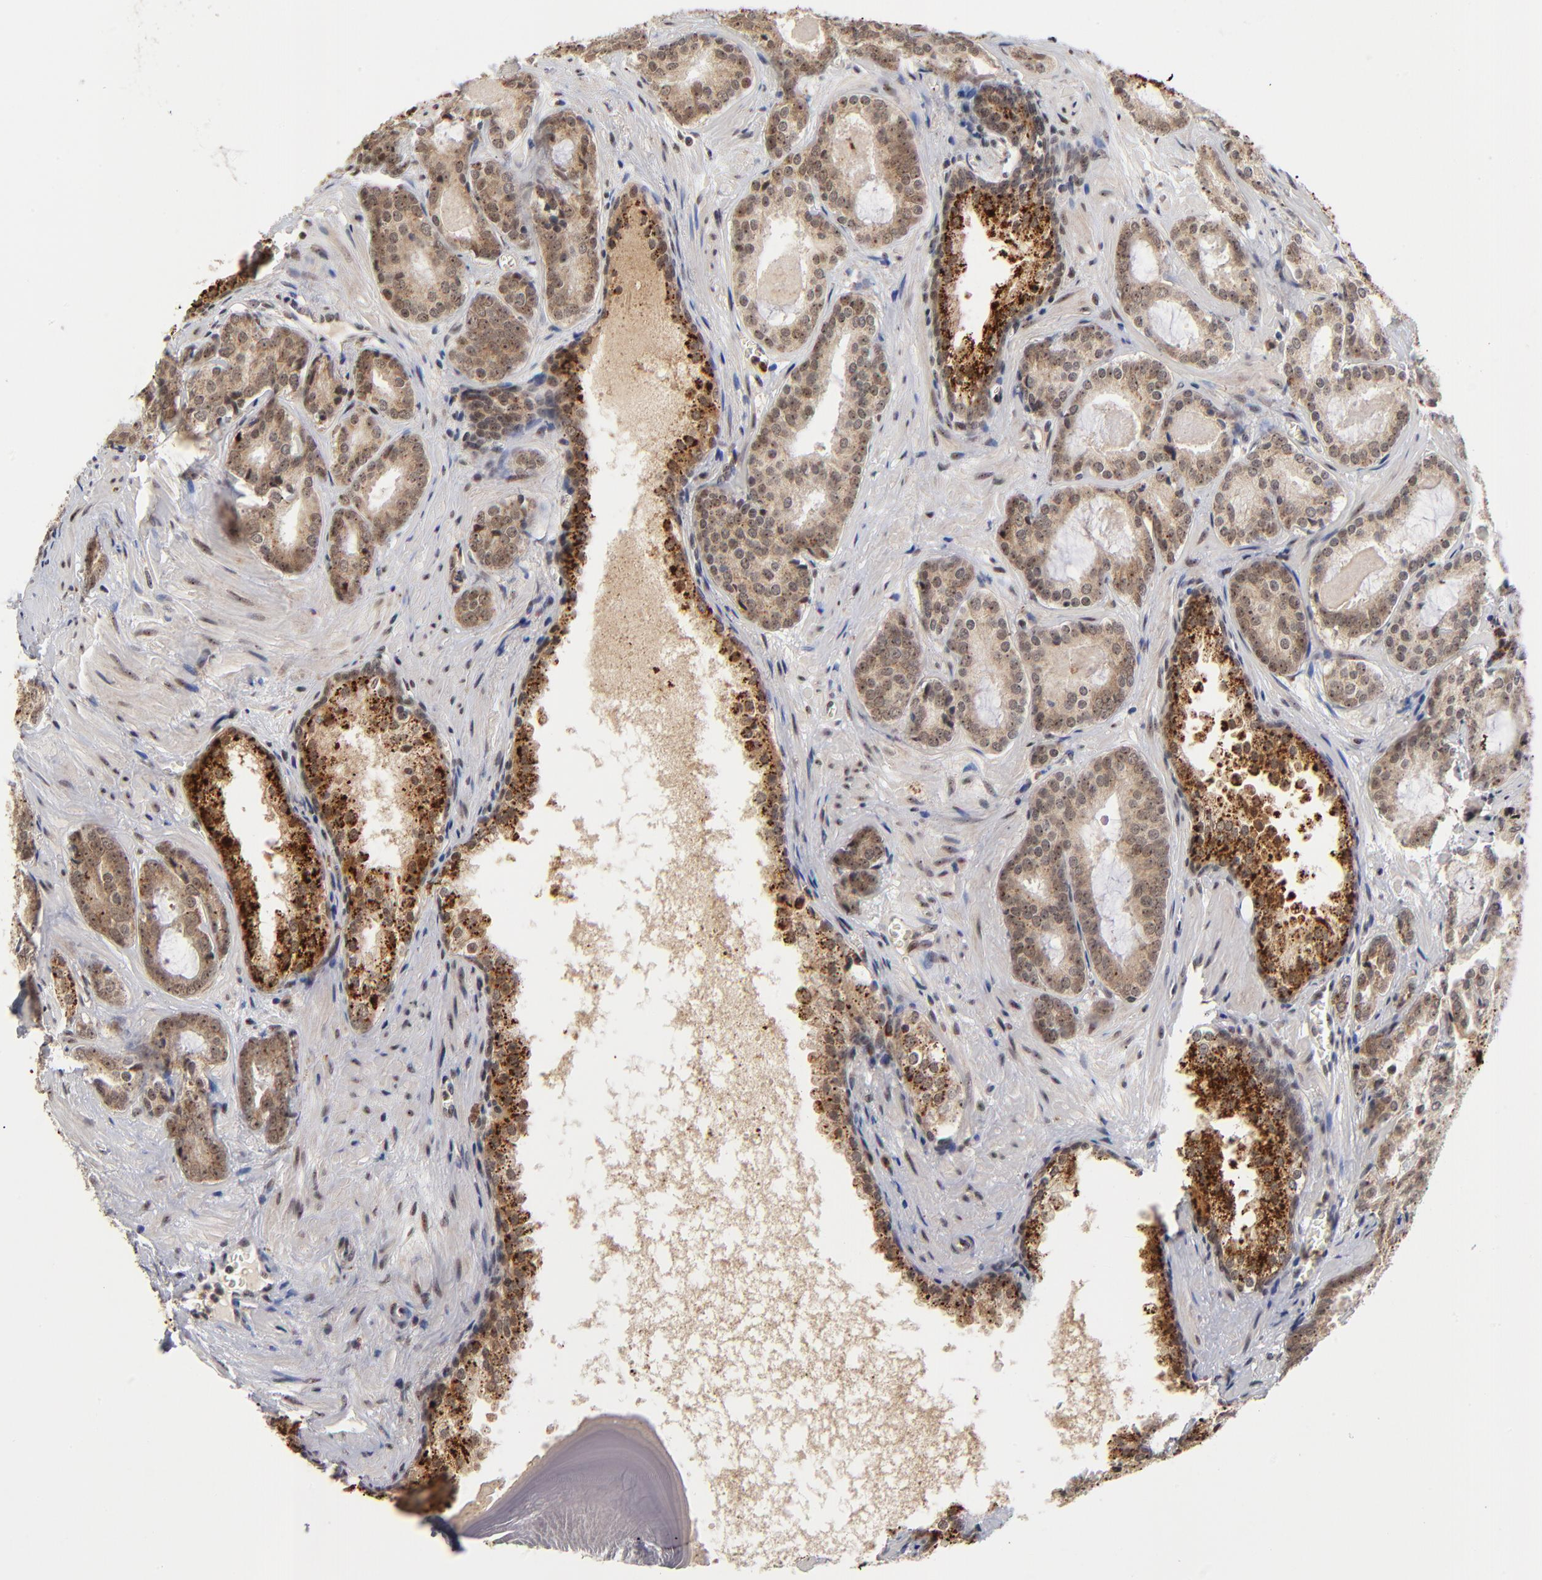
{"staining": {"intensity": "moderate", "quantity": ">75%", "location": "cytoplasmic/membranous,nuclear"}, "tissue": "prostate cancer", "cell_type": "Tumor cells", "image_type": "cancer", "snomed": [{"axis": "morphology", "description": "Adenocarcinoma, Medium grade"}, {"axis": "topography", "description": "Prostate"}], "caption": "Protein expression analysis of prostate cancer (medium-grade adenocarcinoma) shows moderate cytoplasmic/membranous and nuclear staining in about >75% of tumor cells.", "gene": "ZNF419", "patient": {"sex": "male", "age": 64}}